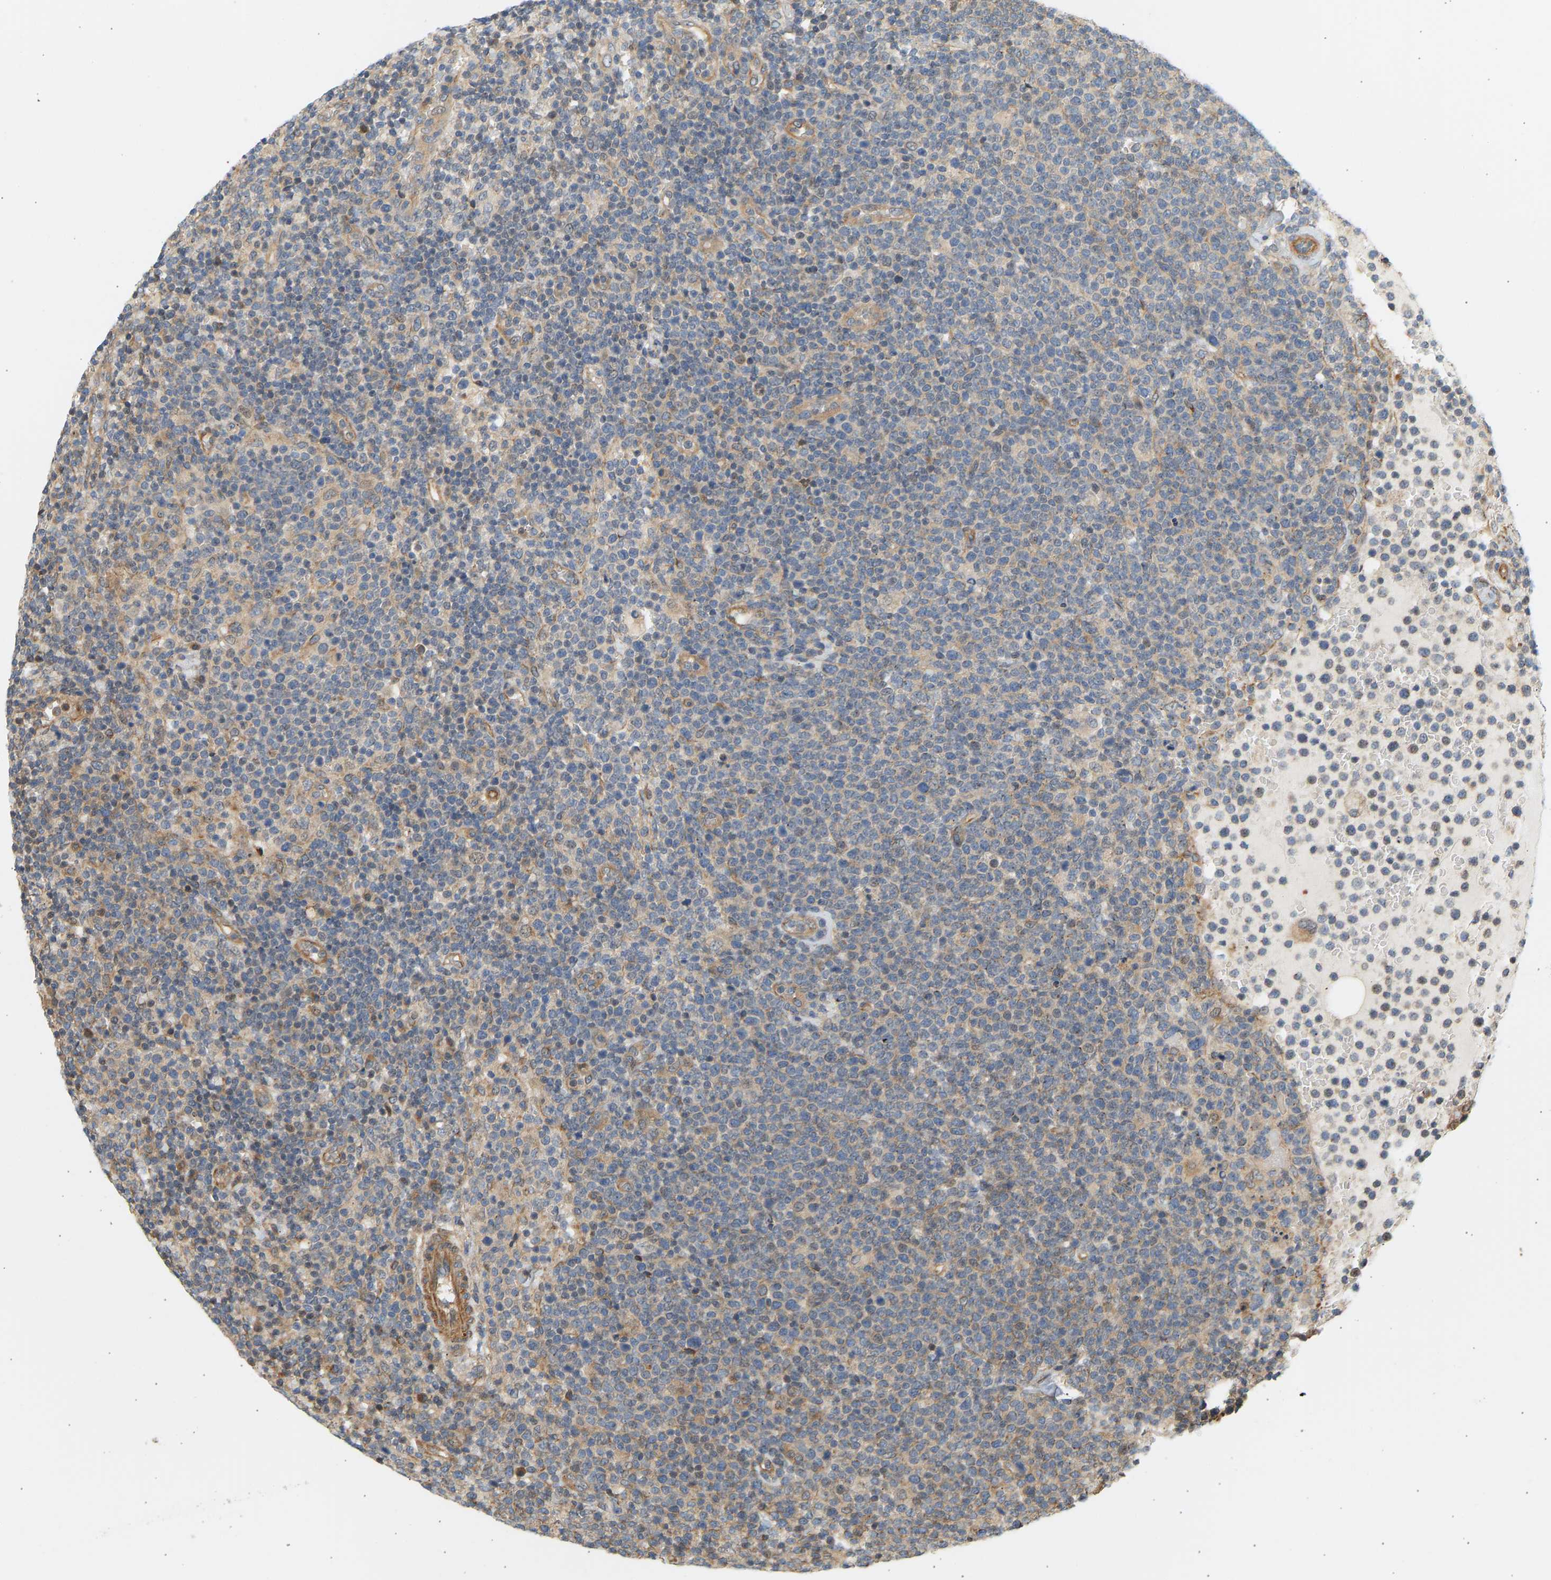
{"staining": {"intensity": "weak", "quantity": "25%-75%", "location": "cytoplasmic/membranous"}, "tissue": "lymphoma", "cell_type": "Tumor cells", "image_type": "cancer", "snomed": [{"axis": "morphology", "description": "Malignant lymphoma, non-Hodgkin's type, High grade"}, {"axis": "topography", "description": "Lymph node"}], "caption": "A low amount of weak cytoplasmic/membranous staining is seen in about 25%-75% of tumor cells in lymphoma tissue. Using DAB (3,3'-diaminobenzidine) (brown) and hematoxylin (blue) stains, captured at high magnification using brightfield microscopy.", "gene": "CEP57", "patient": {"sex": "male", "age": 61}}